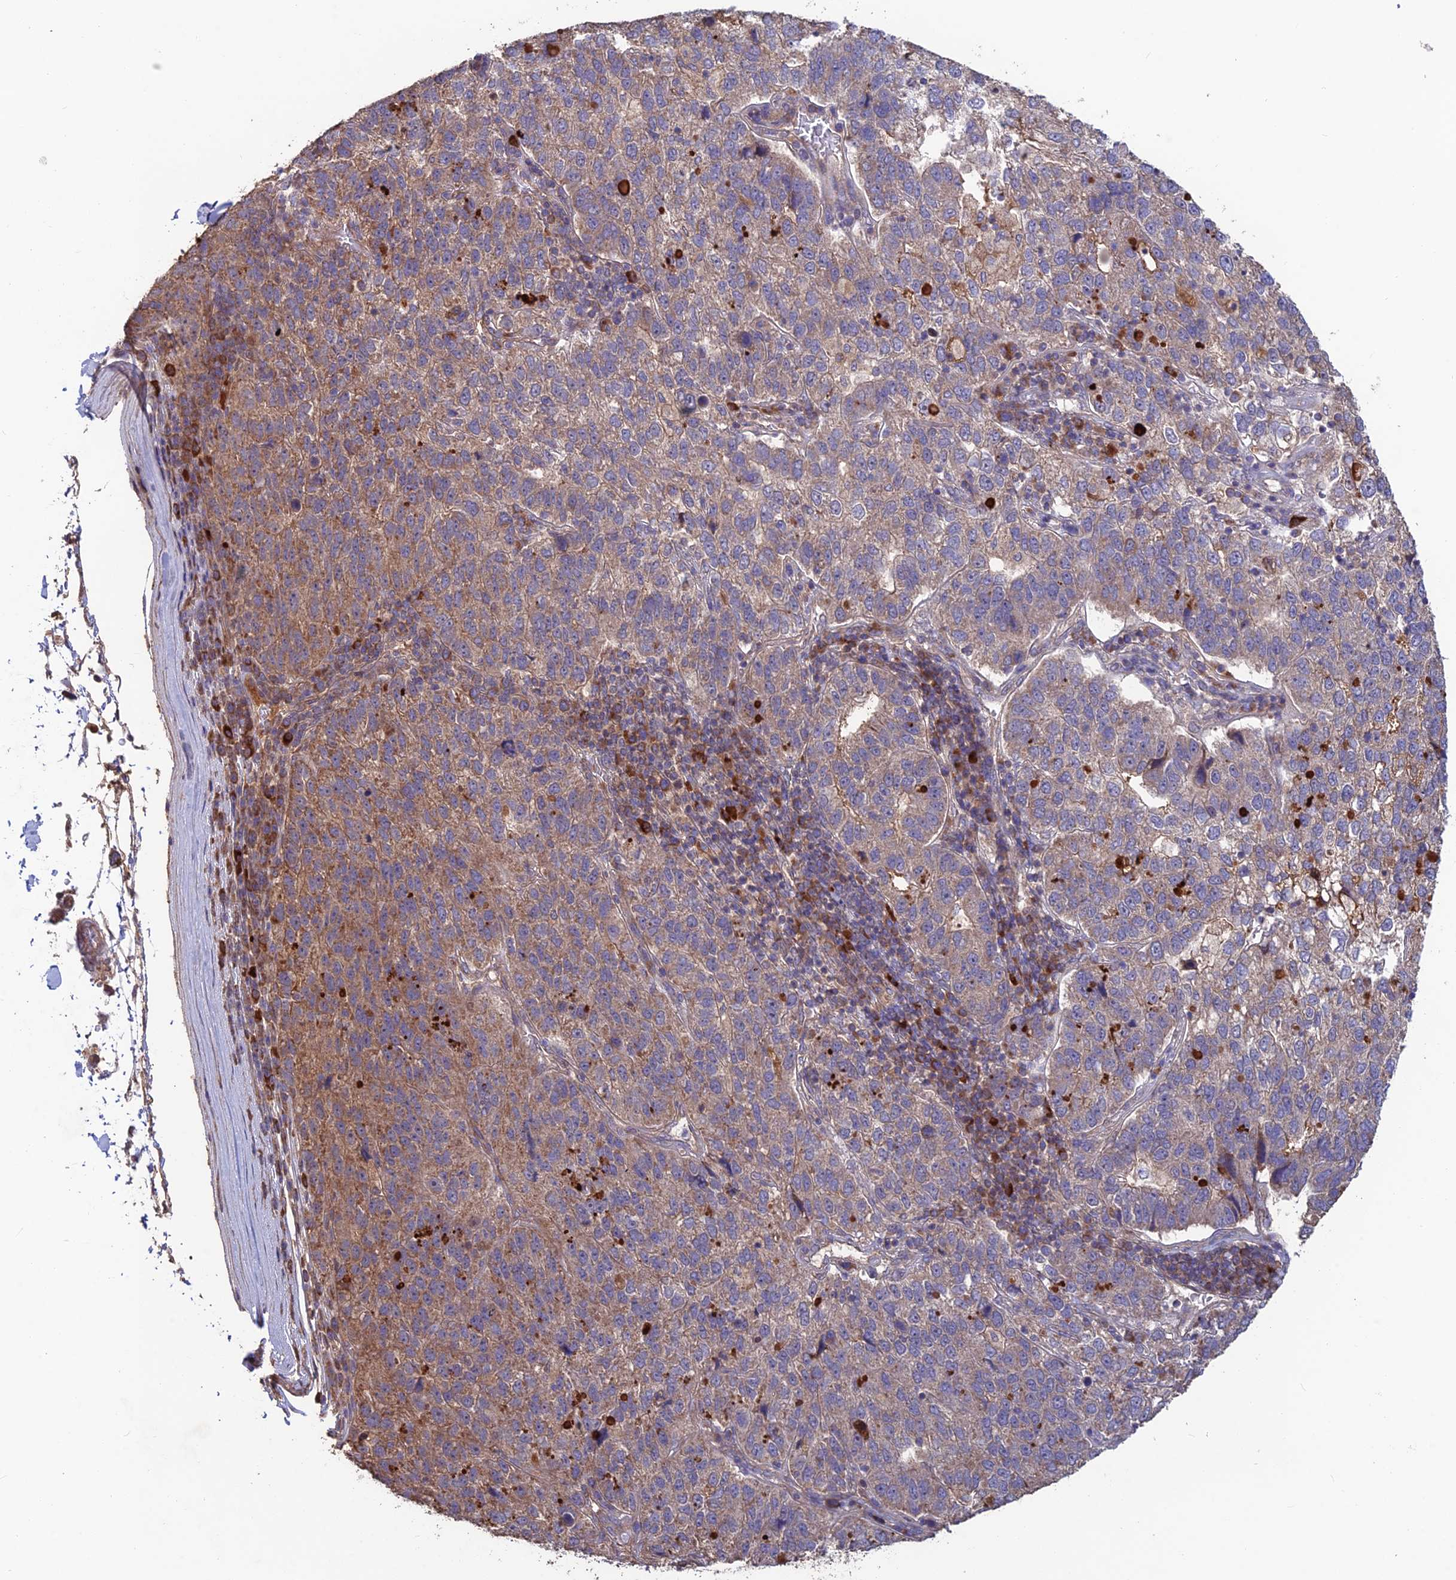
{"staining": {"intensity": "weak", "quantity": "25%-75%", "location": "cytoplasmic/membranous"}, "tissue": "pancreatic cancer", "cell_type": "Tumor cells", "image_type": "cancer", "snomed": [{"axis": "morphology", "description": "Adenocarcinoma, NOS"}, {"axis": "topography", "description": "Pancreas"}], "caption": "Immunohistochemical staining of human adenocarcinoma (pancreatic) reveals low levels of weak cytoplasmic/membranous staining in approximately 25%-75% of tumor cells.", "gene": "SHISA5", "patient": {"sex": "female", "age": 61}}